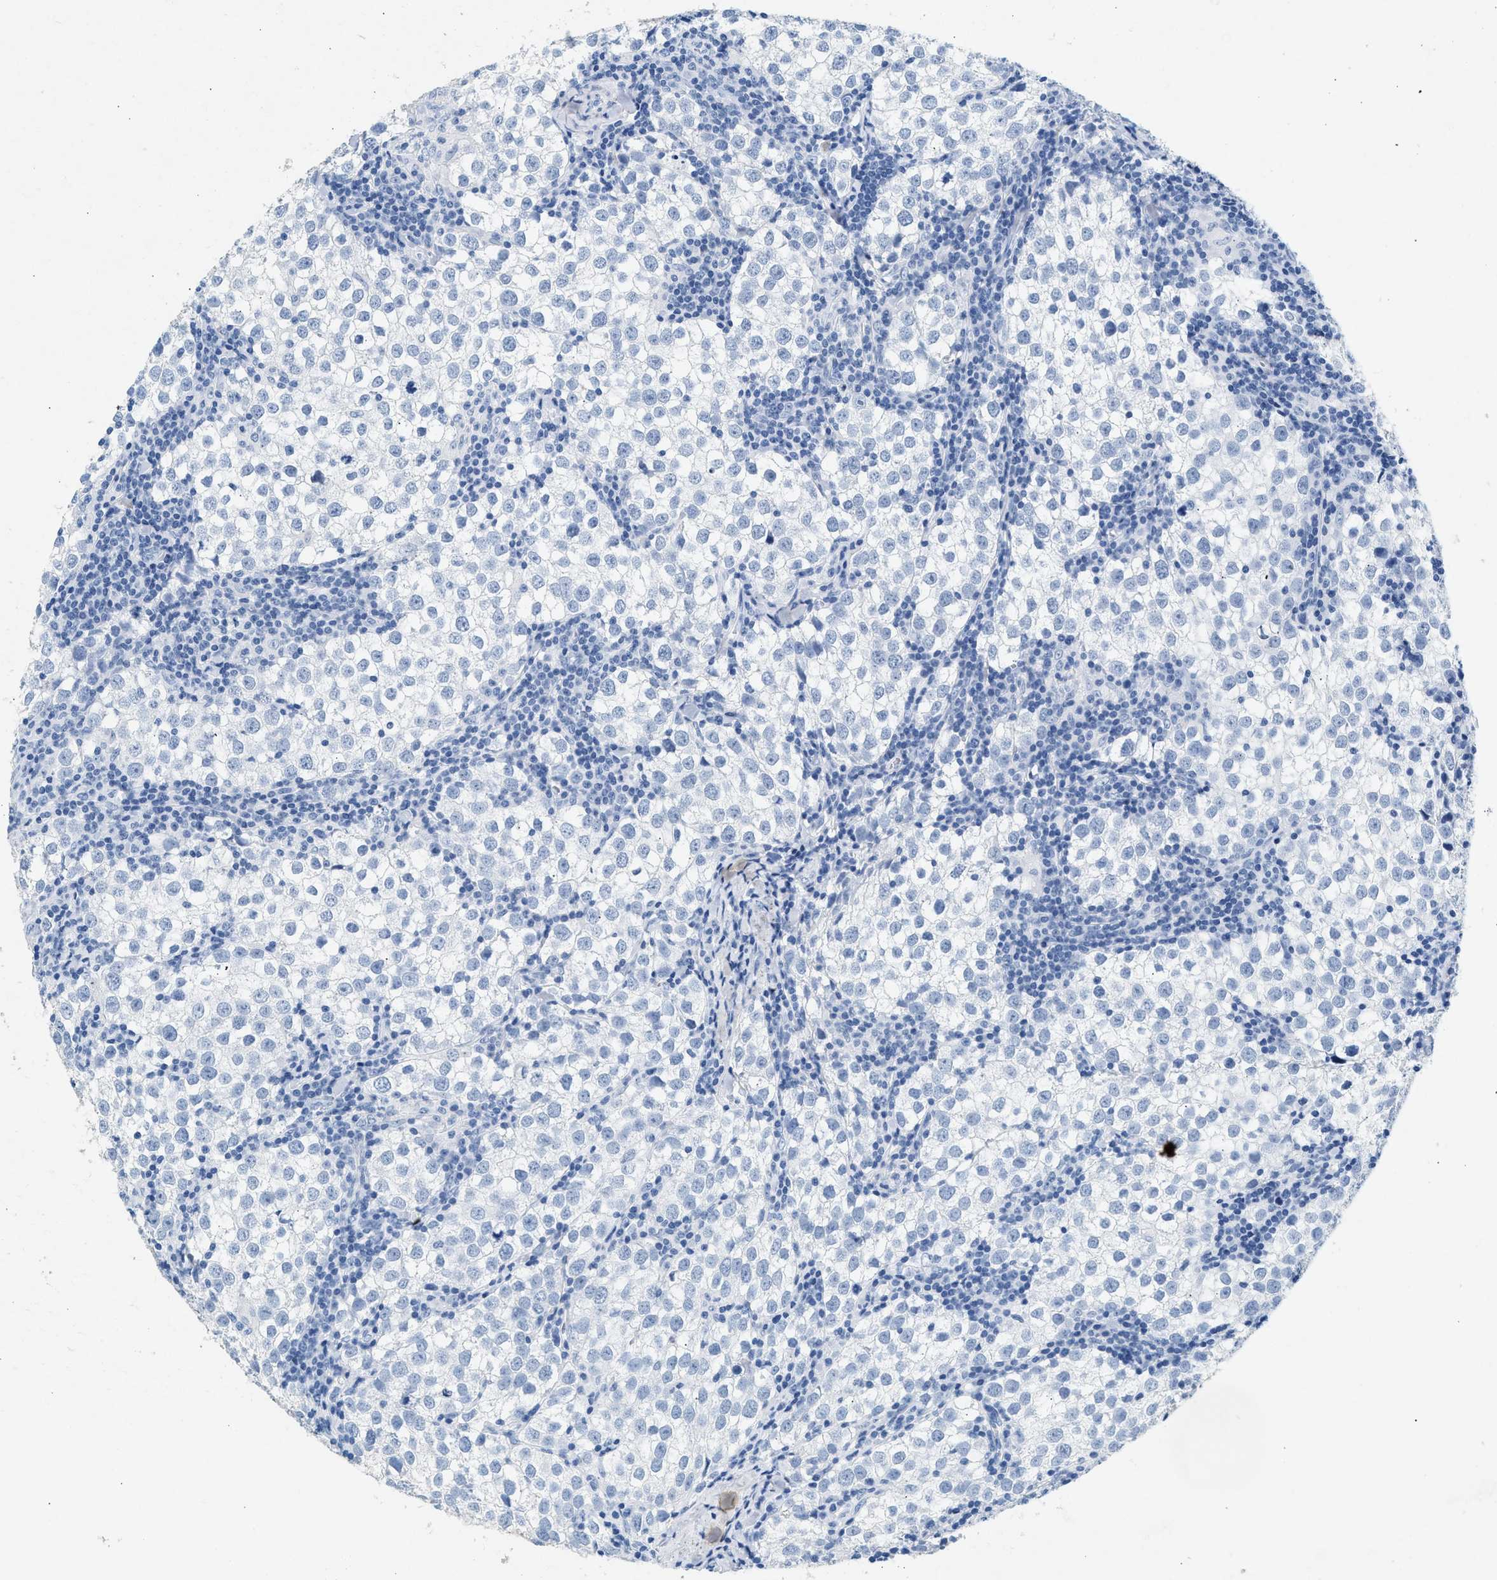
{"staining": {"intensity": "negative", "quantity": "none", "location": "none"}, "tissue": "testis cancer", "cell_type": "Tumor cells", "image_type": "cancer", "snomed": [{"axis": "morphology", "description": "Seminoma, NOS"}, {"axis": "morphology", "description": "Carcinoma, Embryonal, NOS"}, {"axis": "topography", "description": "Testis"}], "caption": "Tumor cells are negative for protein expression in human testis cancer.", "gene": "HHATL", "patient": {"sex": "male", "age": 36}}